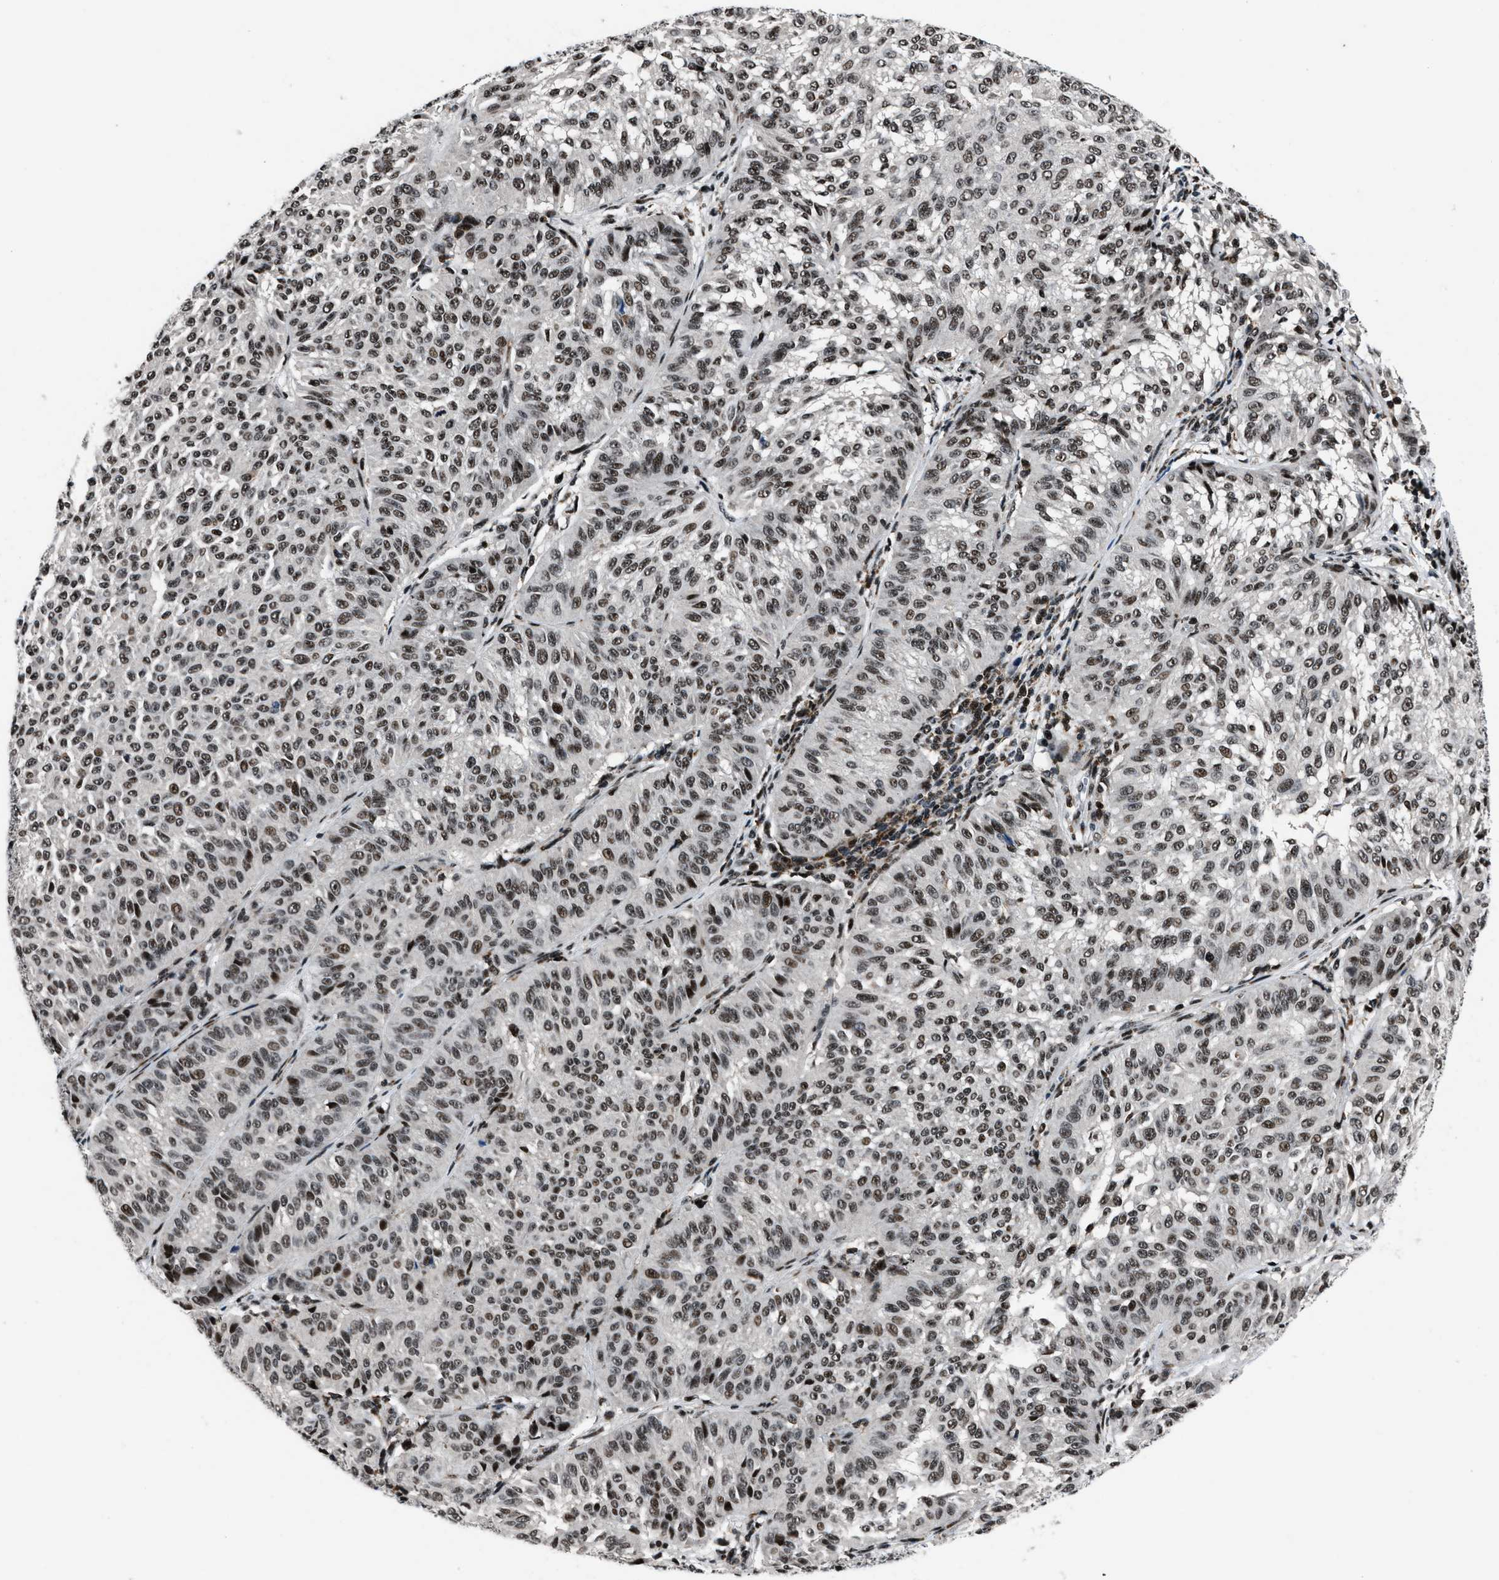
{"staining": {"intensity": "strong", "quantity": ">75%", "location": "nuclear"}, "tissue": "melanoma", "cell_type": "Tumor cells", "image_type": "cancer", "snomed": [{"axis": "morphology", "description": "Malignant melanoma, NOS"}, {"axis": "topography", "description": "Skin"}], "caption": "Immunohistochemical staining of human malignant melanoma demonstrates high levels of strong nuclear positivity in about >75% of tumor cells.", "gene": "SMARCB1", "patient": {"sex": "female", "age": 72}}